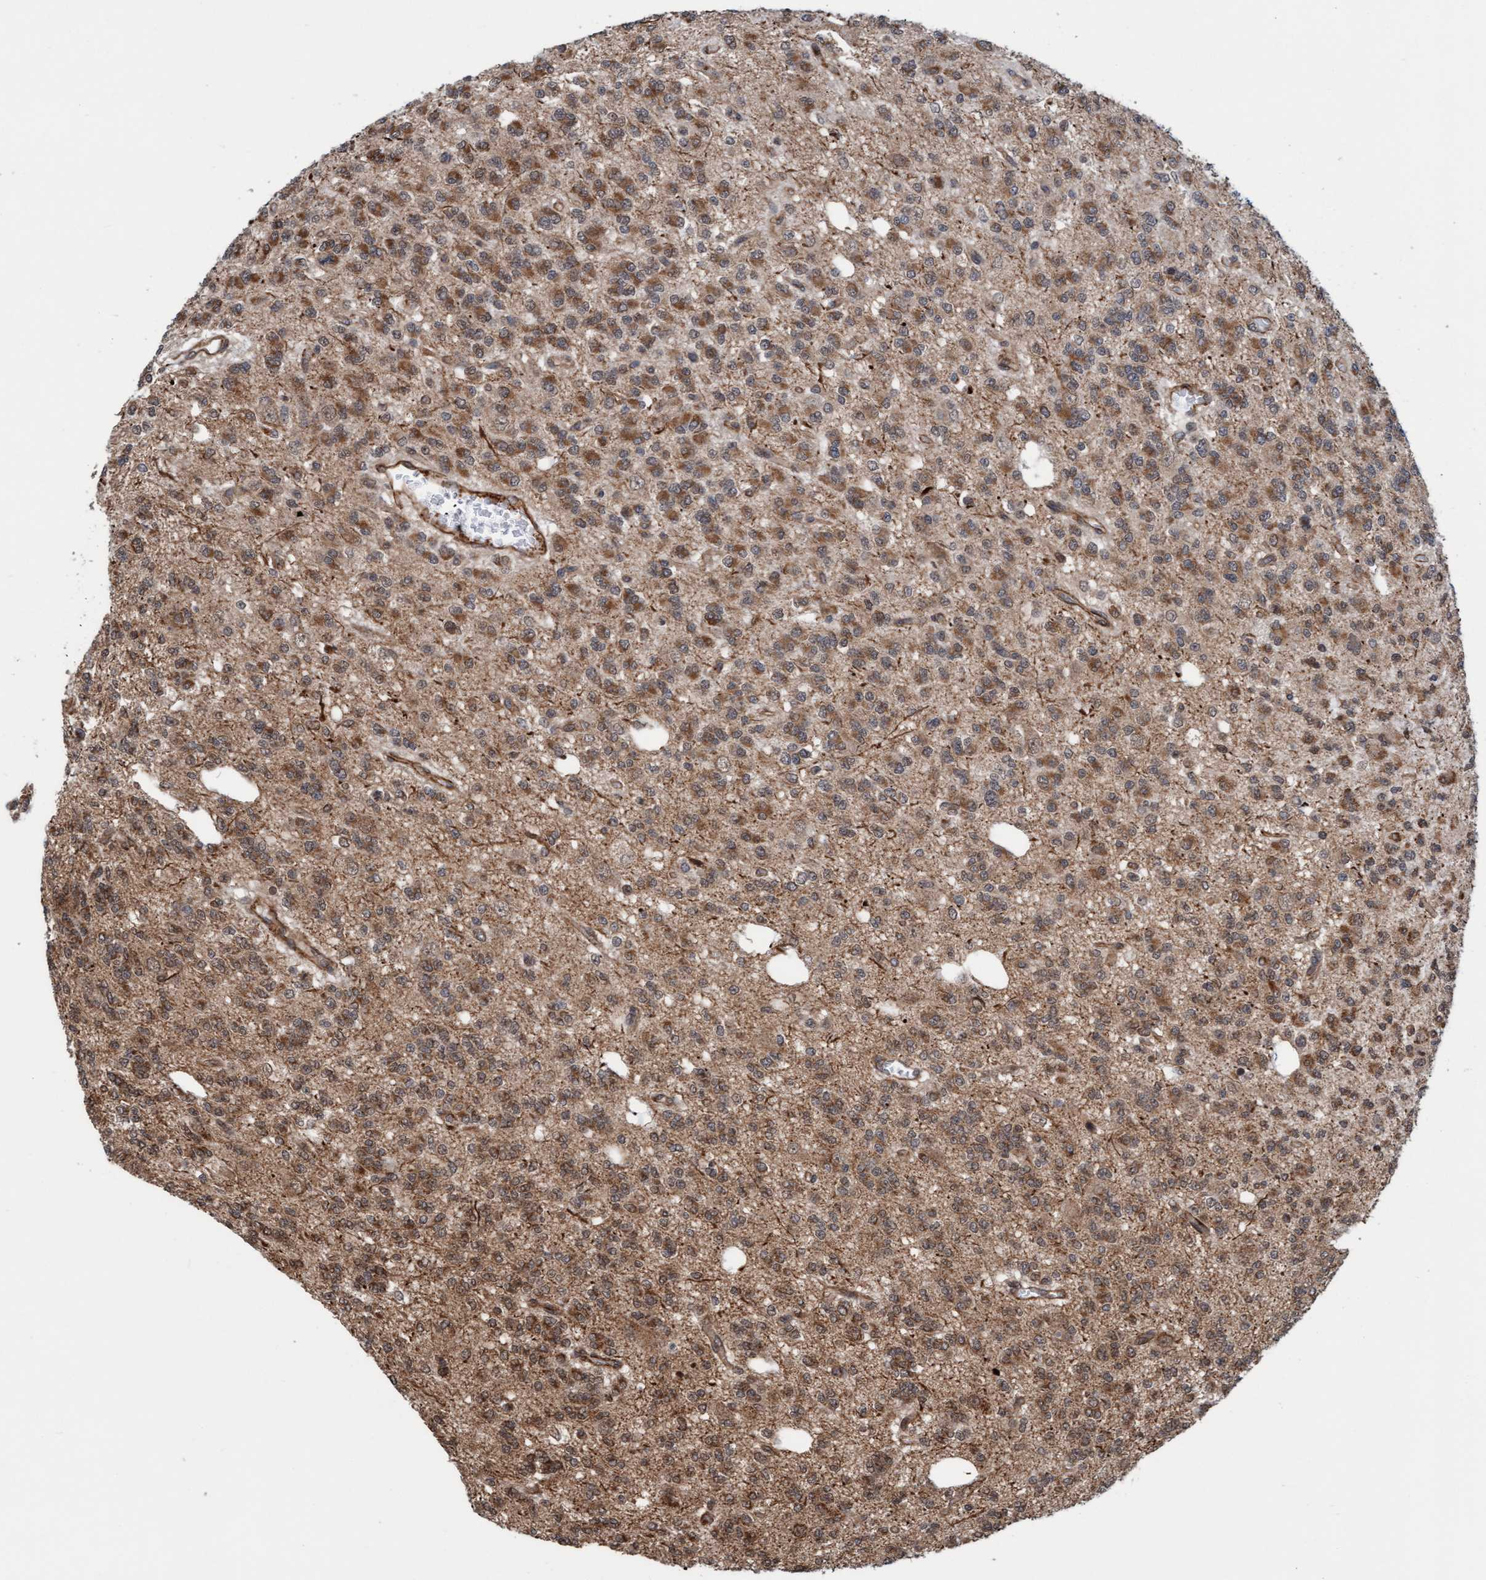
{"staining": {"intensity": "moderate", "quantity": ">75%", "location": "cytoplasmic/membranous"}, "tissue": "glioma", "cell_type": "Tumor cells", "image_type": "cancer", "snomed": [{"axis": "morphology", "description": "Glioma, malignant, Low grade"}, {"axis": "topography", "description": "Brain"}], "caption": "Moderate cytoplasmic/membranous staining for a protein is present in approximately >75% of tumor cells of malignant glioma (low-grade) using immunohistochemistry.", "gene": "STXBP4", "patient": {"sex": "male", "age": 38}}